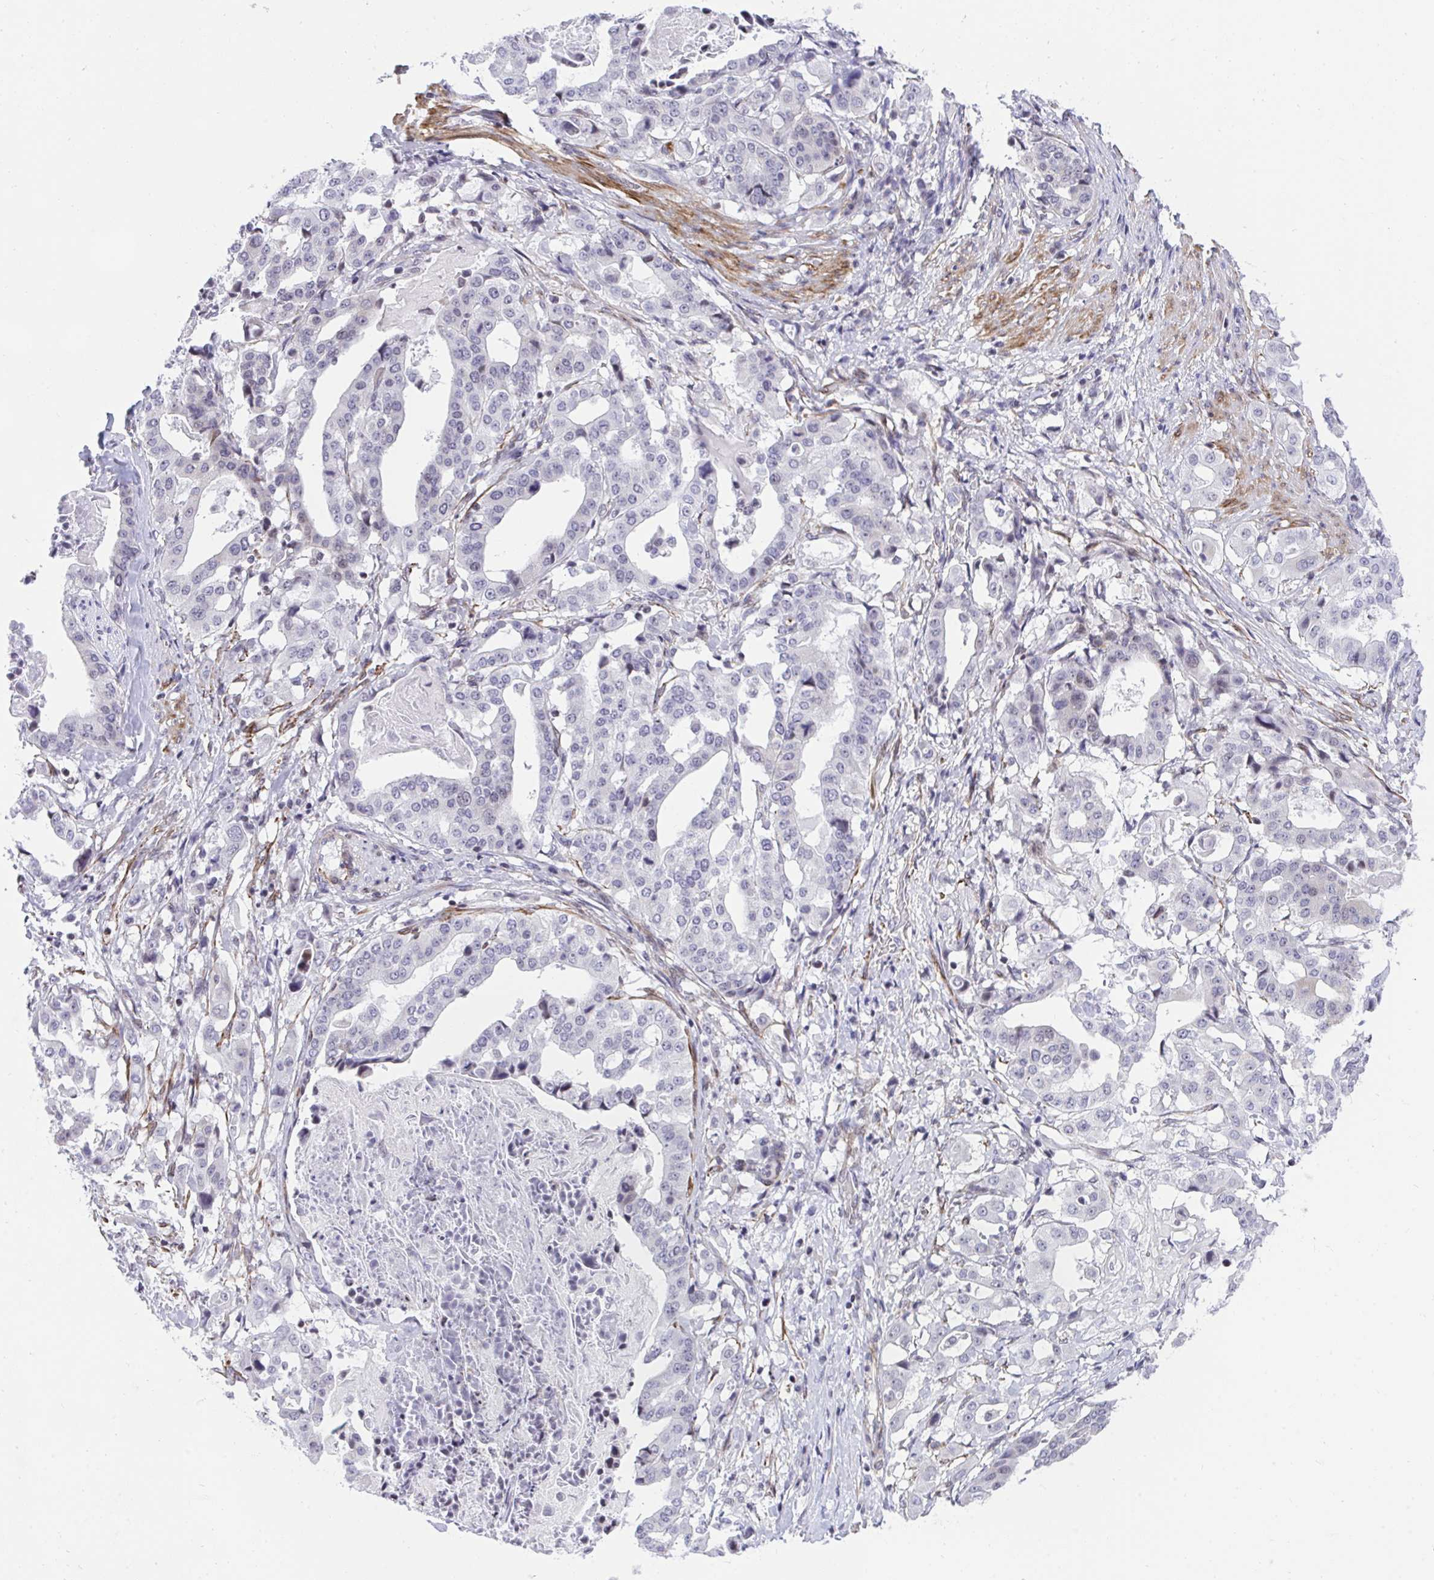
{"staining": {"intensity": "negative", "quantity": "none", "location": "none"}, "tissue": "stomach cancer", "cell_type": "Tumor cells", "image_type": "cancer", "snomed": [{"axis": "morphology", "description": "Adenocarcinoma, NOS"}, {"axis": "topography", "description": "Stomach"}], "caption": "This is a histopathology image of IHC staining of stomach adenocarcinoma, which shows no expression in tumor cells. (Brightfield microscopy of DAB (3,3'-diaminobenzidine) immunohistochemistry at high magnification).", "gene": "KCNN4", "patient": {"sex": "male", "age": 48}}